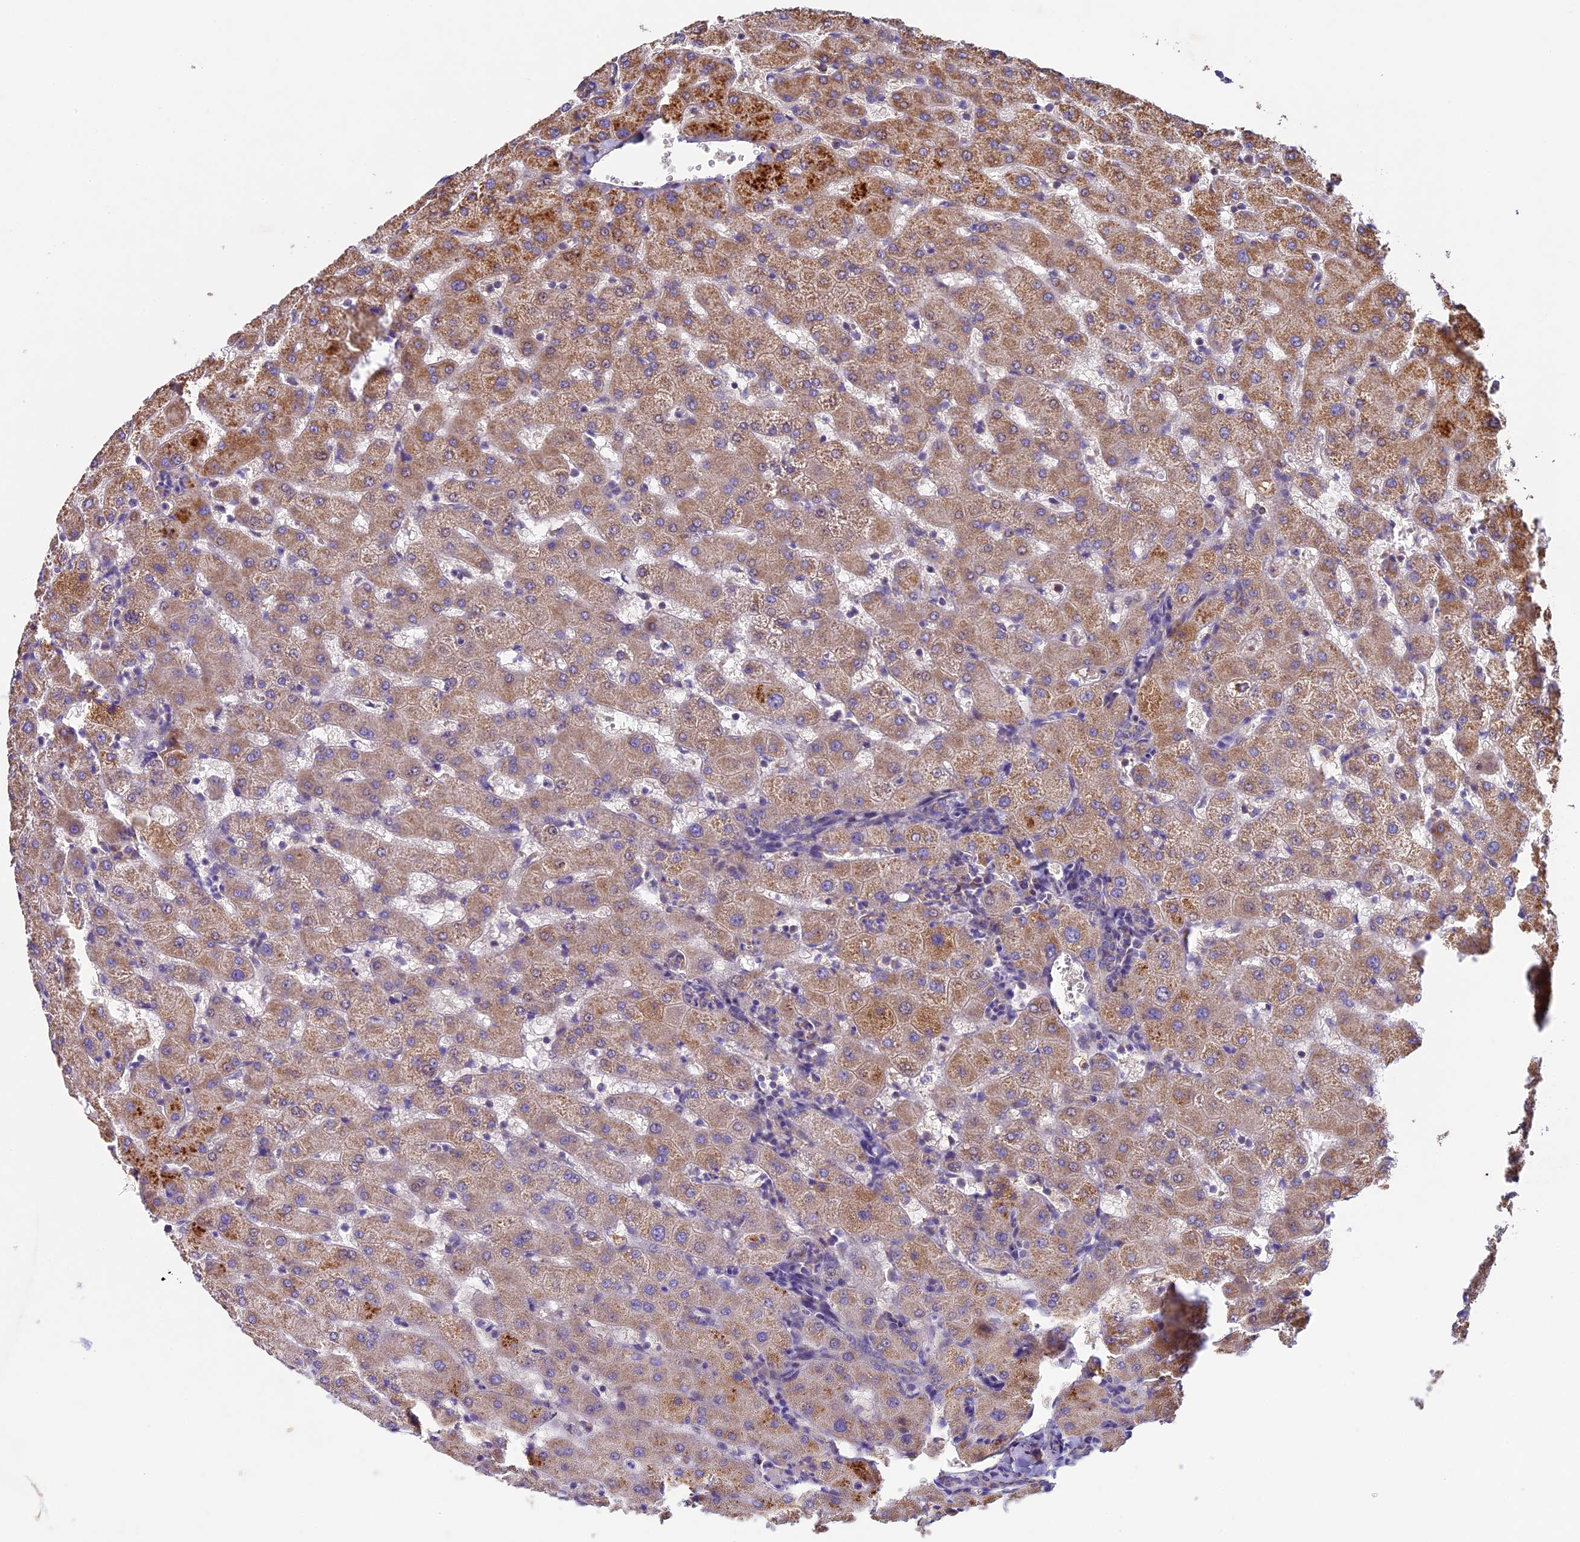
{"staining": {"intensity": "weak", "quantity": "25%-75%", "location": "cytoplasmic/membranous"}, "tissue": "liver", "cell_type": "Cholangiocytes", "image_type": "normal", "snomed": [{"axis": "morphology", "description": "Normal tissue, NOS"}, {"axis": "topography", "description": "Liver"}], "caption": "Human liver stained for a protein (brown) displays weak cytoplasmic/membranous positive staining in approximately 25%-75% of cholangiocytes.", "gene": "OCEL1", "patient": {"sex": "female", "age": 63}}